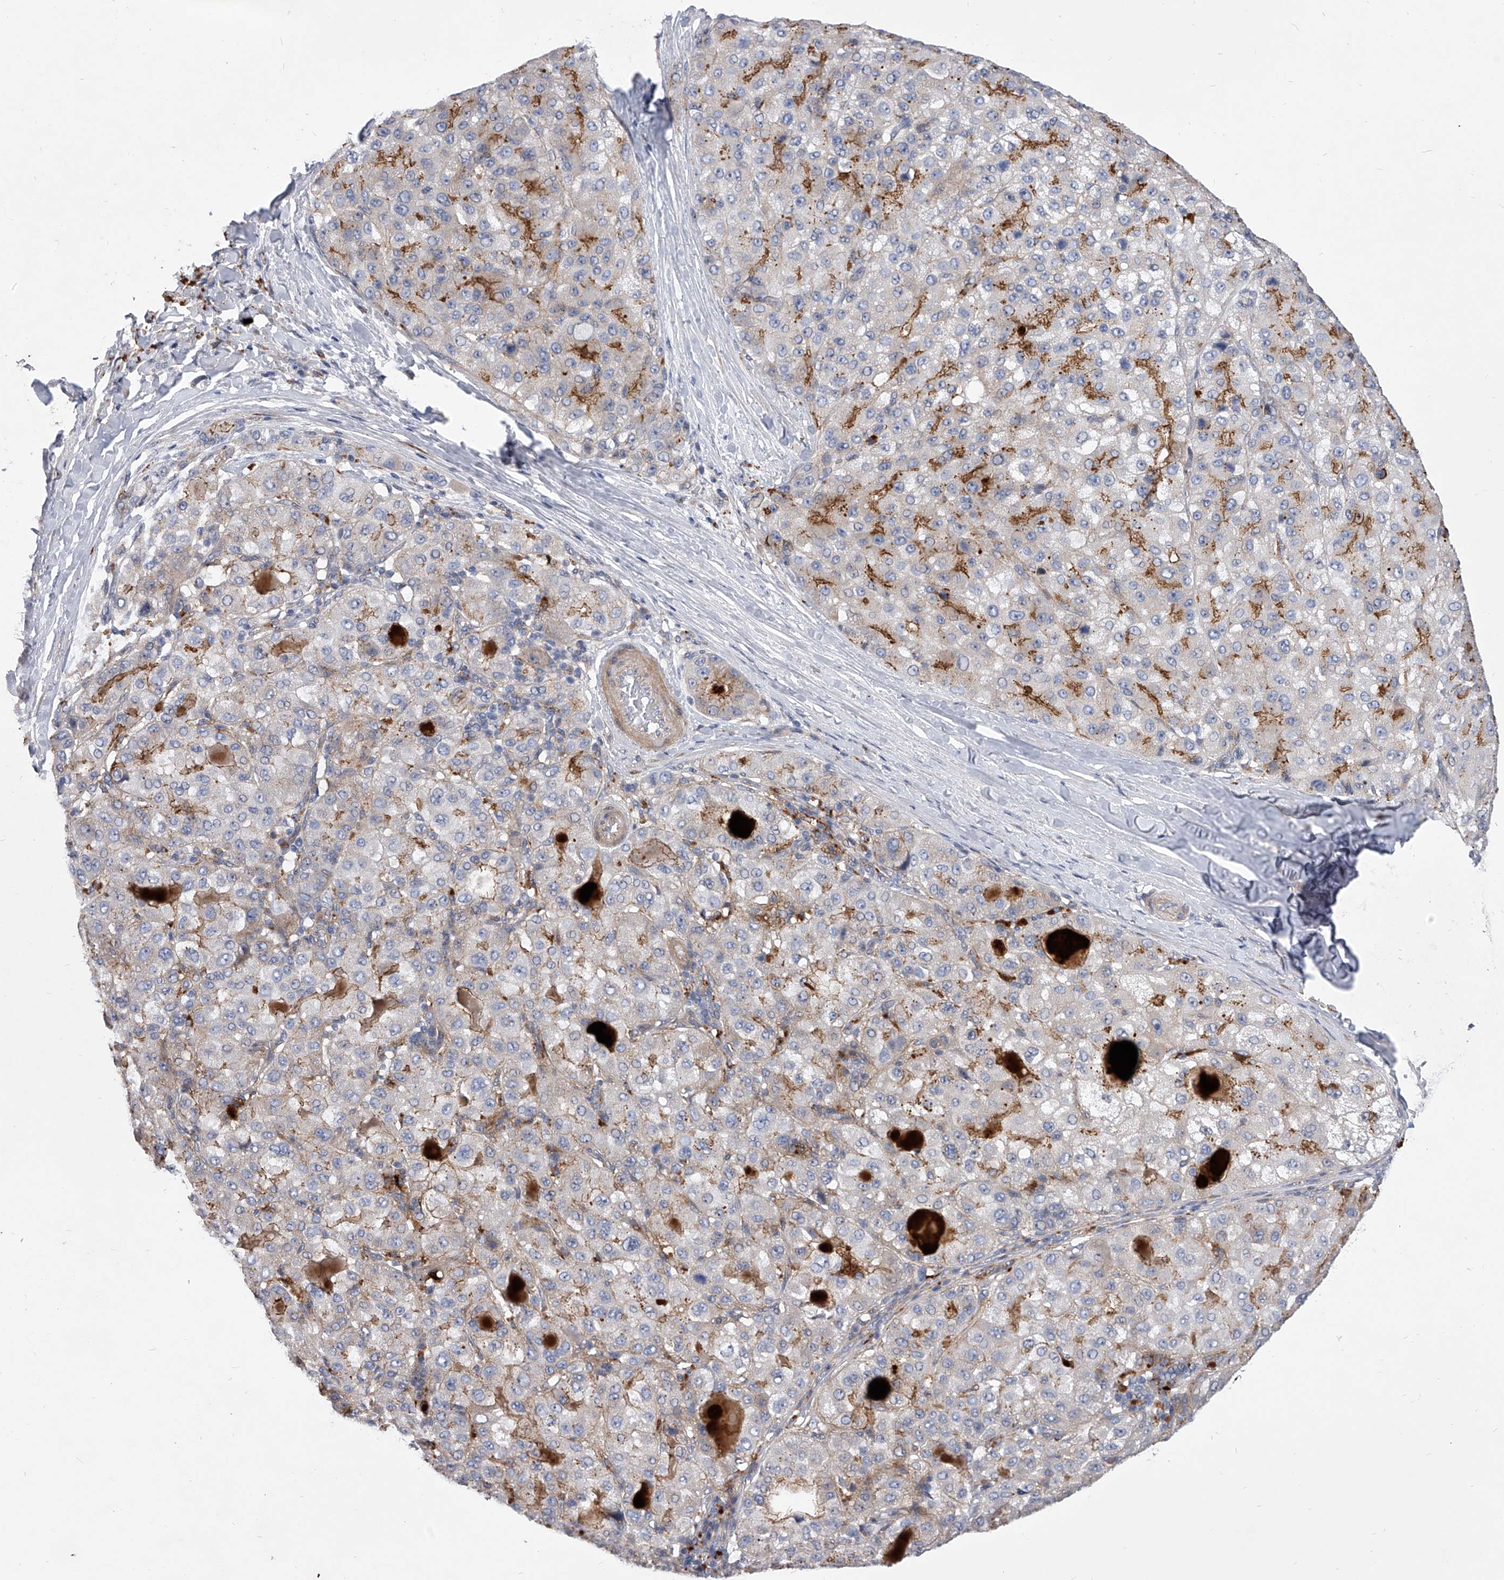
{"staining": {"intensity": "moderate", "quantity": "25%-75%", "location": "cytoplasmic/membranous"}, "tissue": "liver cancer", "cell_type": "Tumor cells", "image_type": "cancer", "snomed": [{"axis": "morphology", "description": "Carcinoma, Hepatocellular, NOS"}, {"axis": "topography", "description": "Liver"}], "caption": "Immunohistochemistry (DAB (3,3'-diaminobenzidine)) staining of liver hepatocellular carcinoma reveals moderate cytoplasmic/membranous protein expression in about 25%-75% of tumor cells.", "gene": "MINDY4", "patient": {"sex": "male", "age": 80}}